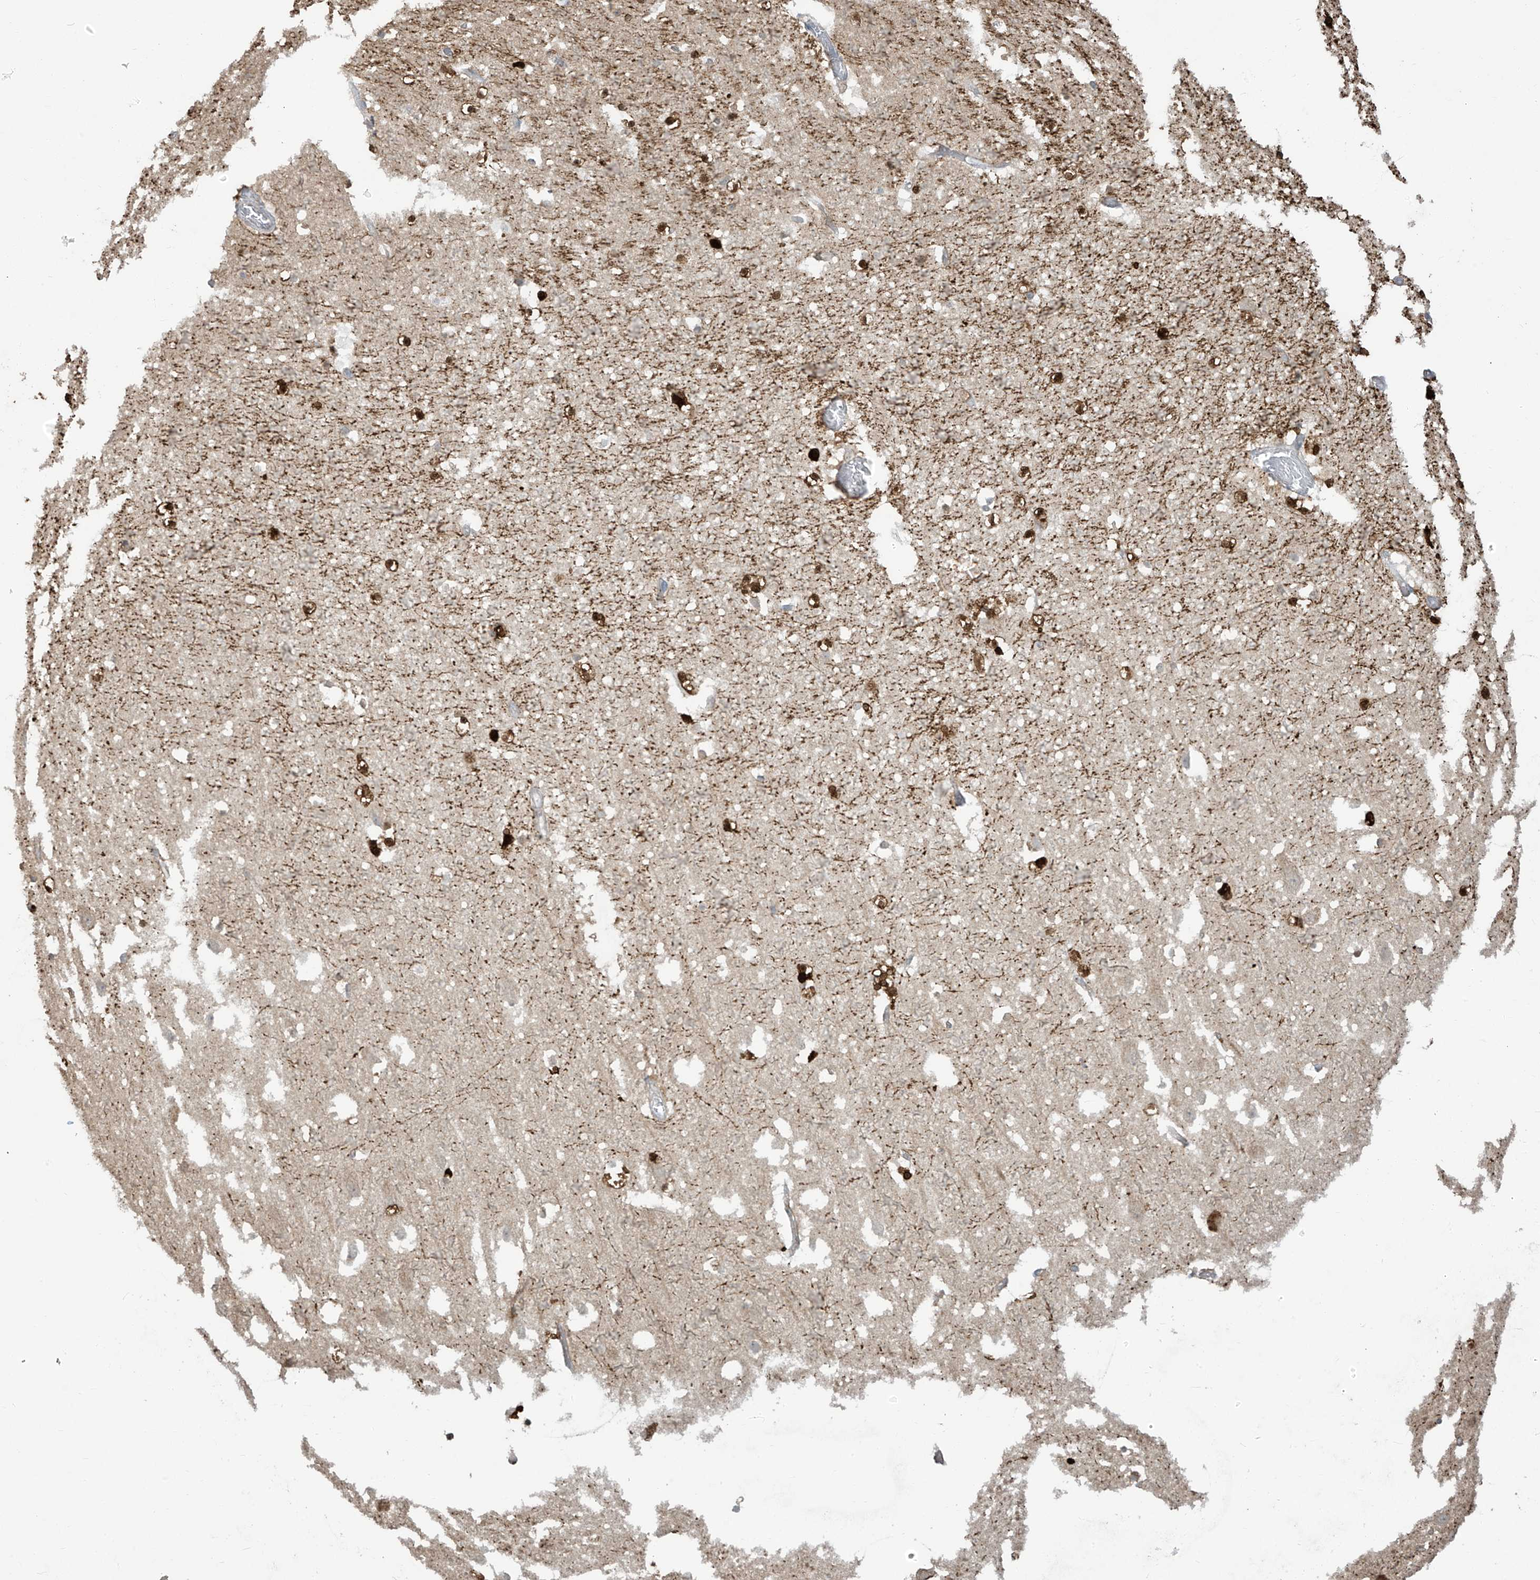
{"staining": {"intensity": "strong", "quantity": "<25%", "location": "cytoplasmic/membranous,nuclear"}, "tissue": "hippocampus", "cell_type": "Glial cells", "image_type": "normal", "snomed": [{"axis": "morphology", "description": "Normal tissue, NOS"}, {"axis": "topography", "description": "Hippocampus"}], "caption": "Normal hippocampus was stained to show a protein in brown. There is medium levels of strong cytoplasmic/membranous,nuclear expression in about <25% of glial cells. (Brightfield microscopy of DAB IHC at high magnification).", "gene": "TAGAP", "patient": {"sex": "female", "age": 52}}